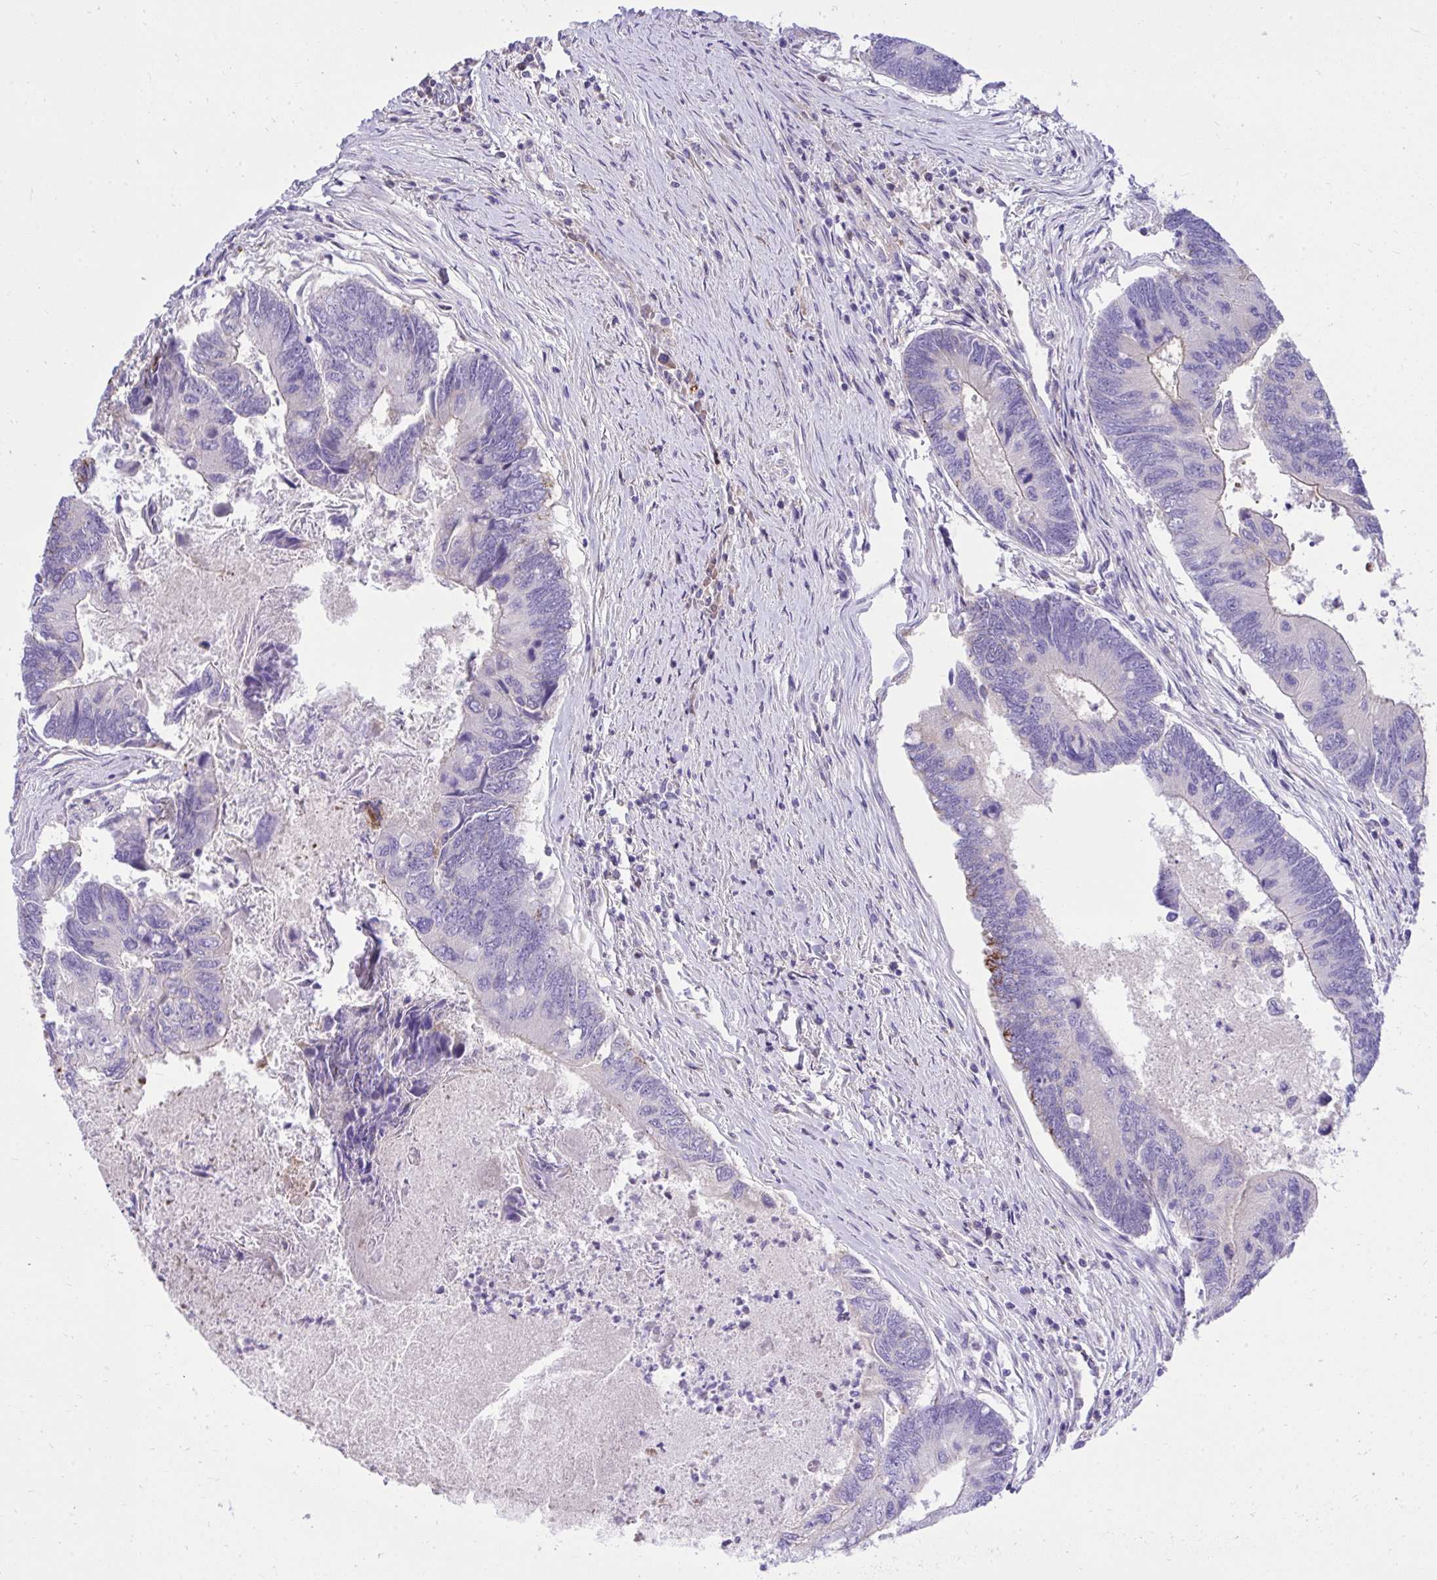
{"staining": {"intensity": "negative", "quantity": "none", "location": "none"}, "tissue": "colorectal cancer", "cell_type": "Tumor cells", "image_type": "cancer", "snomed": [{"axis": "morphology", "description": "Adenocarcinoma, NOS"}, {"axis": "topography", "description": "Colon"}], "caption": "IHC of adenocarcinoma (colorectal) reveals no expression in tumor cells. (DAB (3,3'-diaminobenzidine) immunohistochemistry (IHC) visualized using brightfield microscopy, high magnification).", "gene": "HRG", "patient": {"sex": "female", "age": 67}}